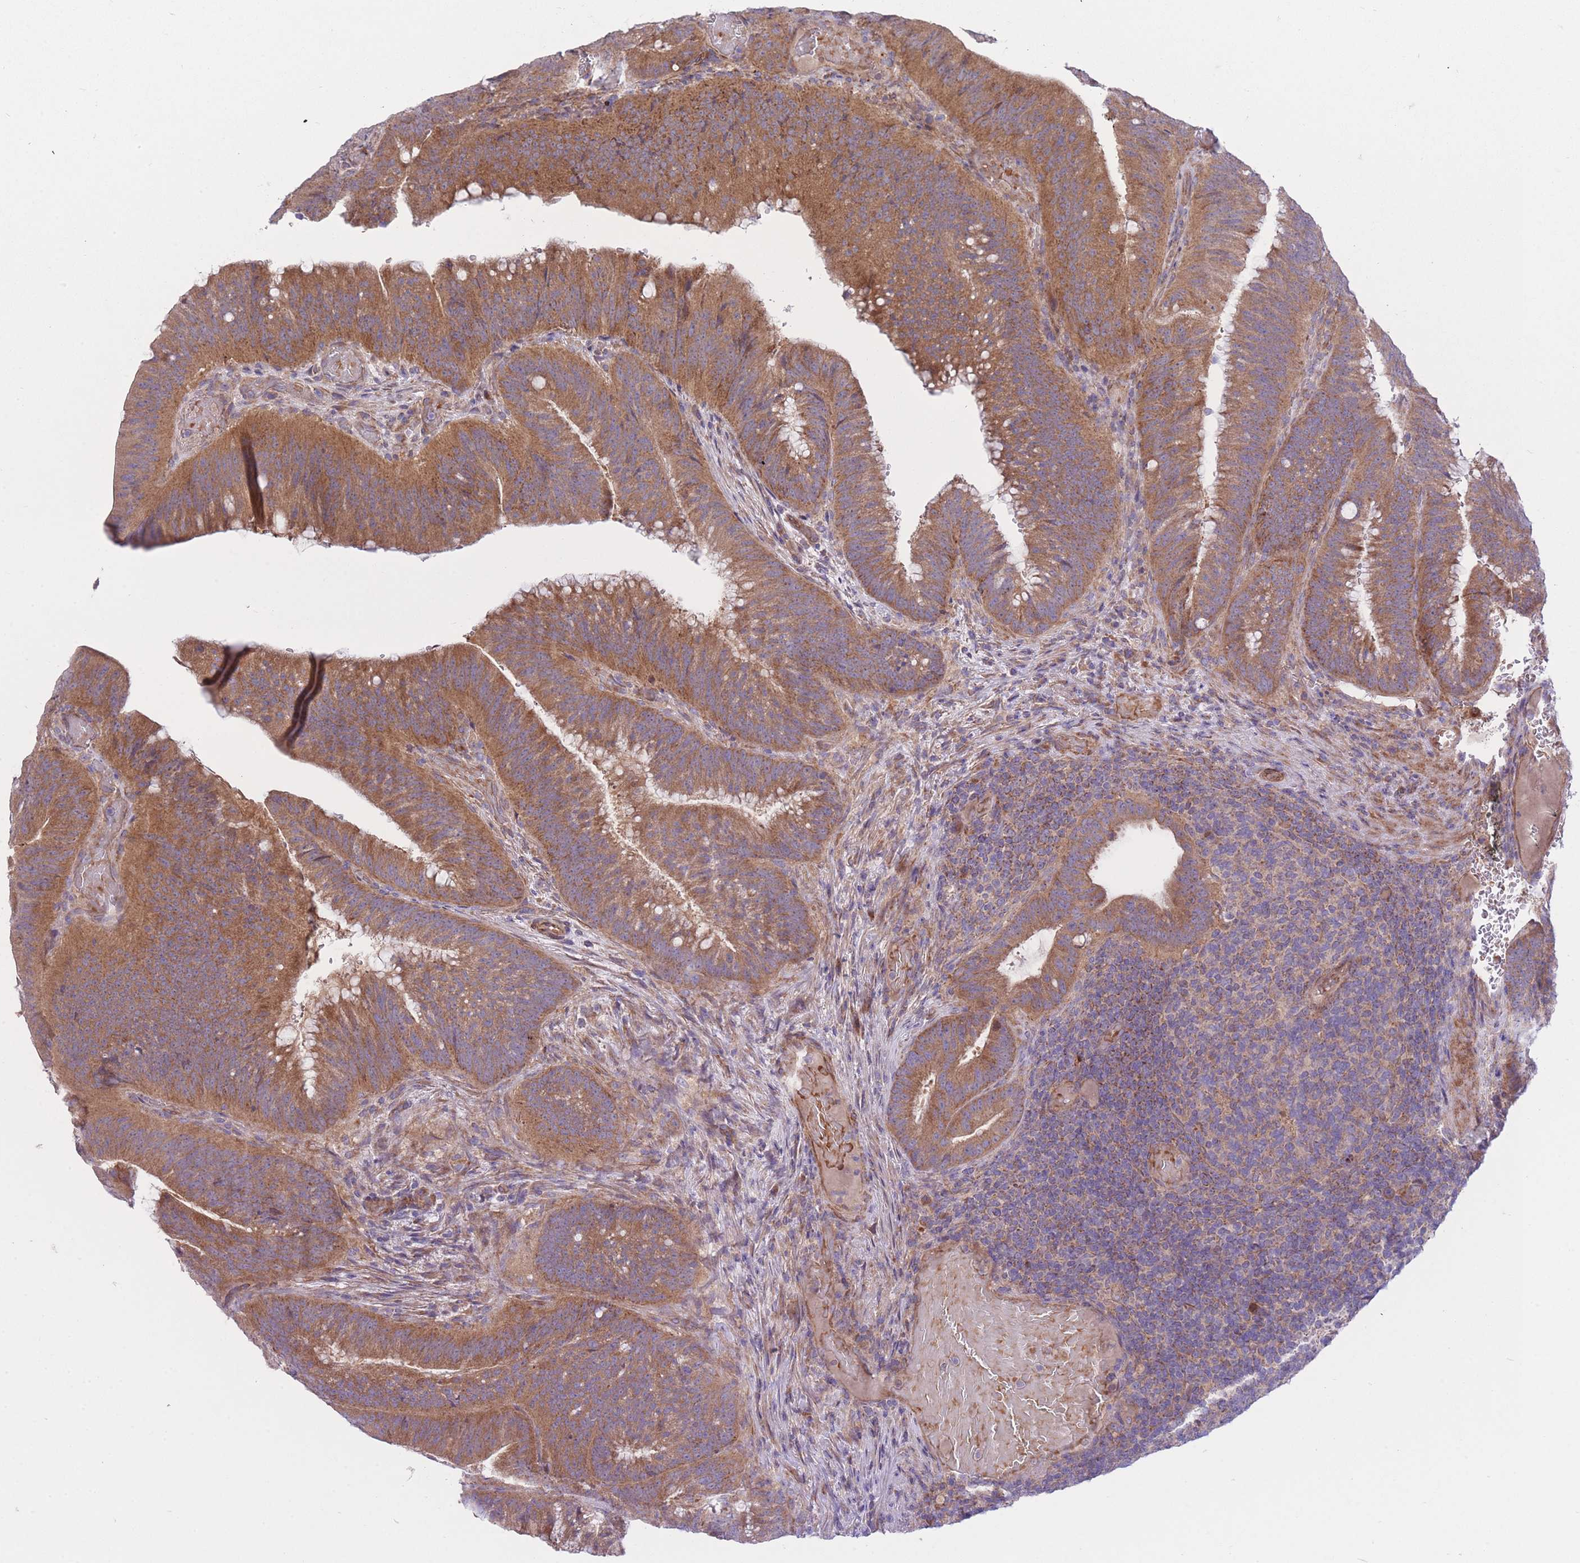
{"staining": {"intensity": "moderate", "quantity": ">75%", "location": "cytoplasmic/membranous"}, "tissue": "colorectal cancer", "cell_type": "Tumor cells", "image_type": "cancer", "snomed": [{"axis": "morphology", "description": "Adenocarcinoma, NOS"}, {"axis": "topography", "description": "Colon"}], "caption": "Immunohistochemistry (IHC) staining of colorectal cancer (adenocarcinoma), which demonstrates medium levels of moderate cytoplasmic/membranous staining in about >75% of tumor cells indicating moderate cytoplasmic/membranous protein expression. The staining was performed using DAB (3,3'-diaminobenzidine) (brown) for protein detection and nuclei were counterstained in hematoxylin (blue).", "gene": "CHAC1", "patient": {"sex": "female", "age": 43}}